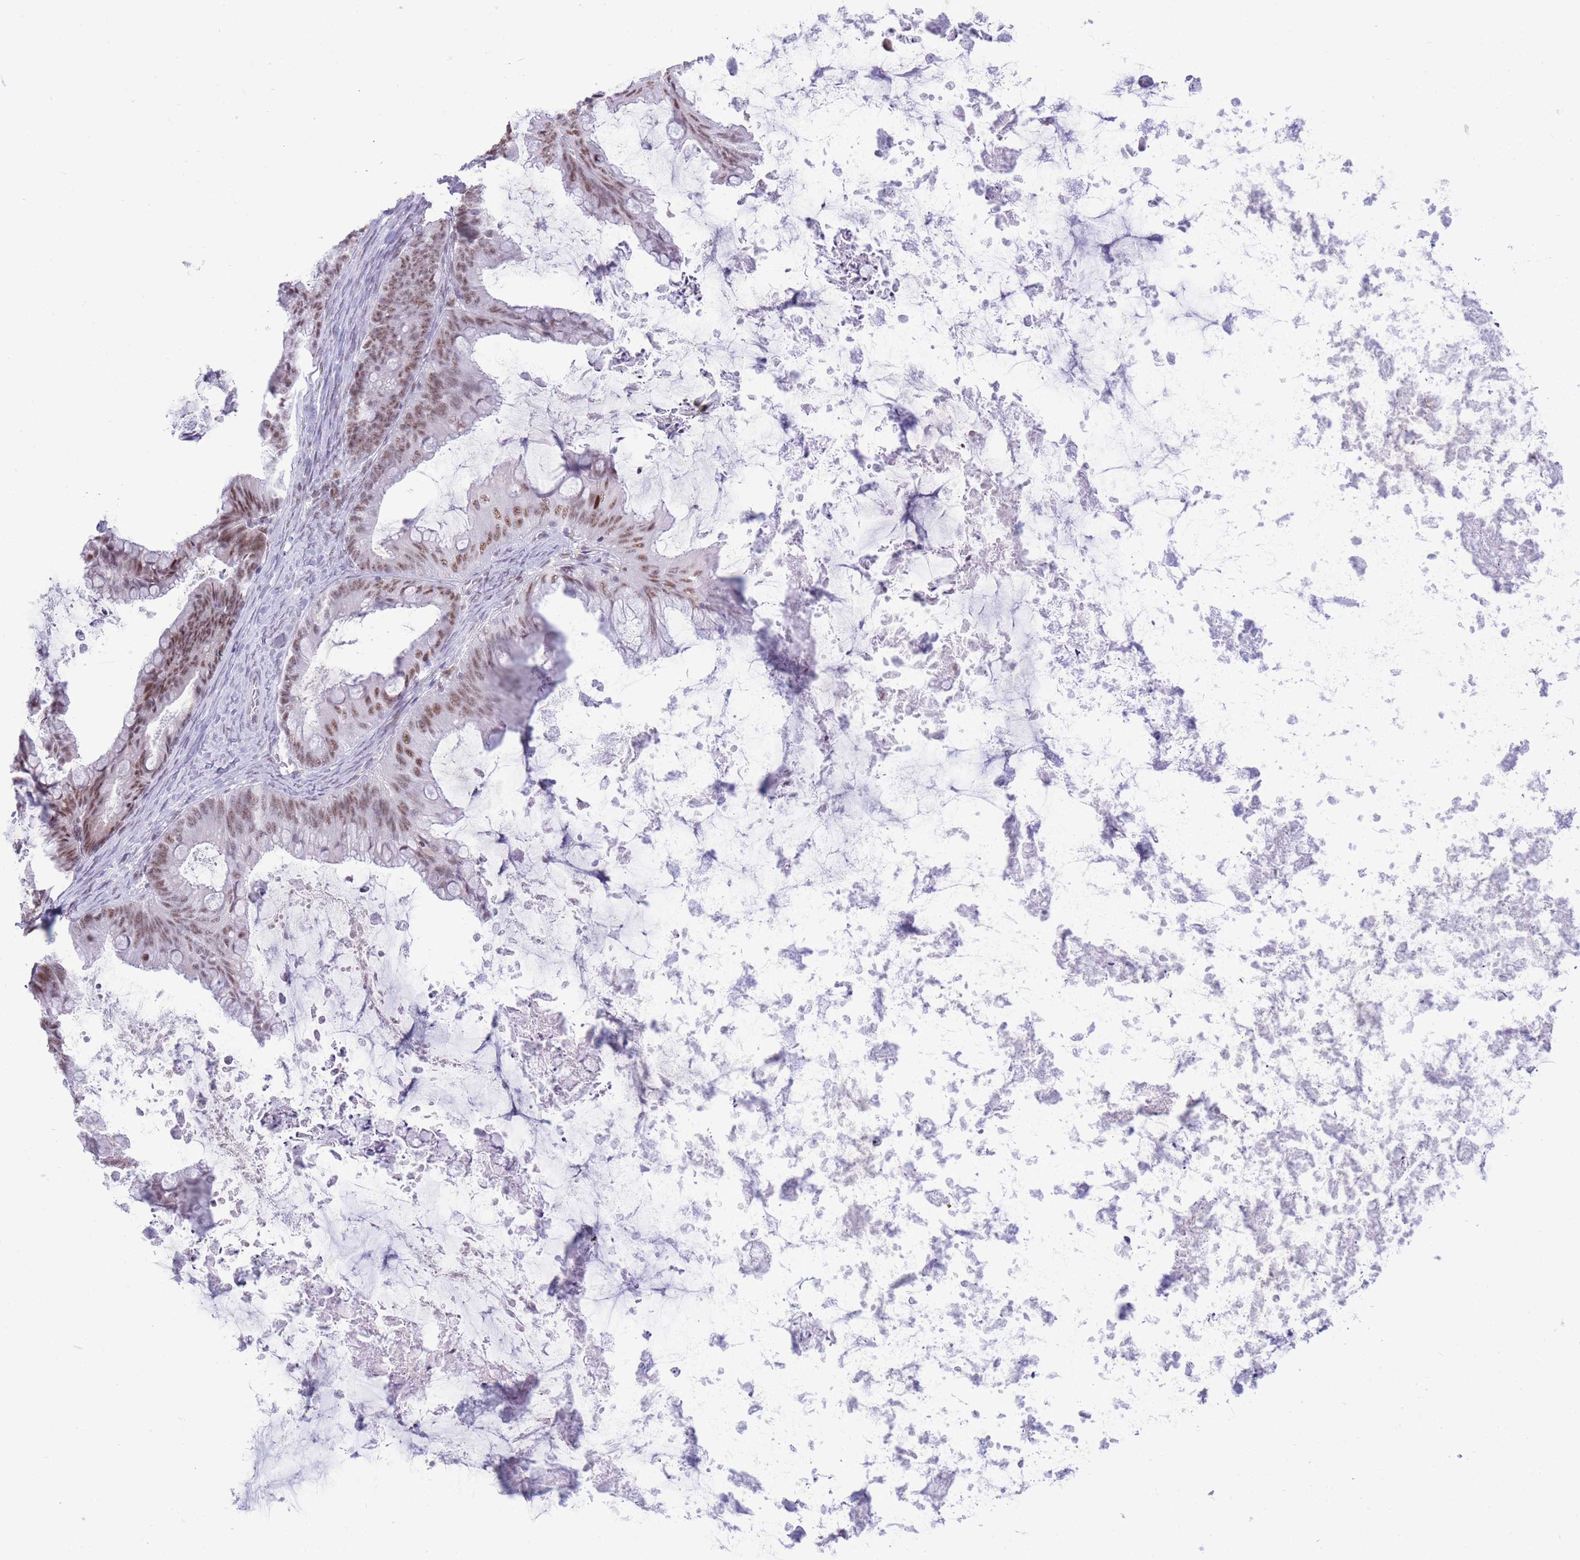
{"staining": {"intensity": "moderate", "quantity": ">75%", "location": "cytoplasmic/membranous,nuclear"}, "tissue": "ovarian cancer", "cell_type": "Tumor cells", "image_type": "cancer", "snomed": [{"axis": "morphology", "description": "Cystadenocarcinoma, mucinous, NOS"}, {"axis": "topography", "description": "Ovary"}], "caption": "This image shows IHC staining of human mucinous cystadenocarcinoma (ovarian), with medium moderate cytoplasmic/membranous and nuclear staining in about >75% of tumor cells.", "gene": "INO80C", "patient": {"sex": "female", "age": 35}}